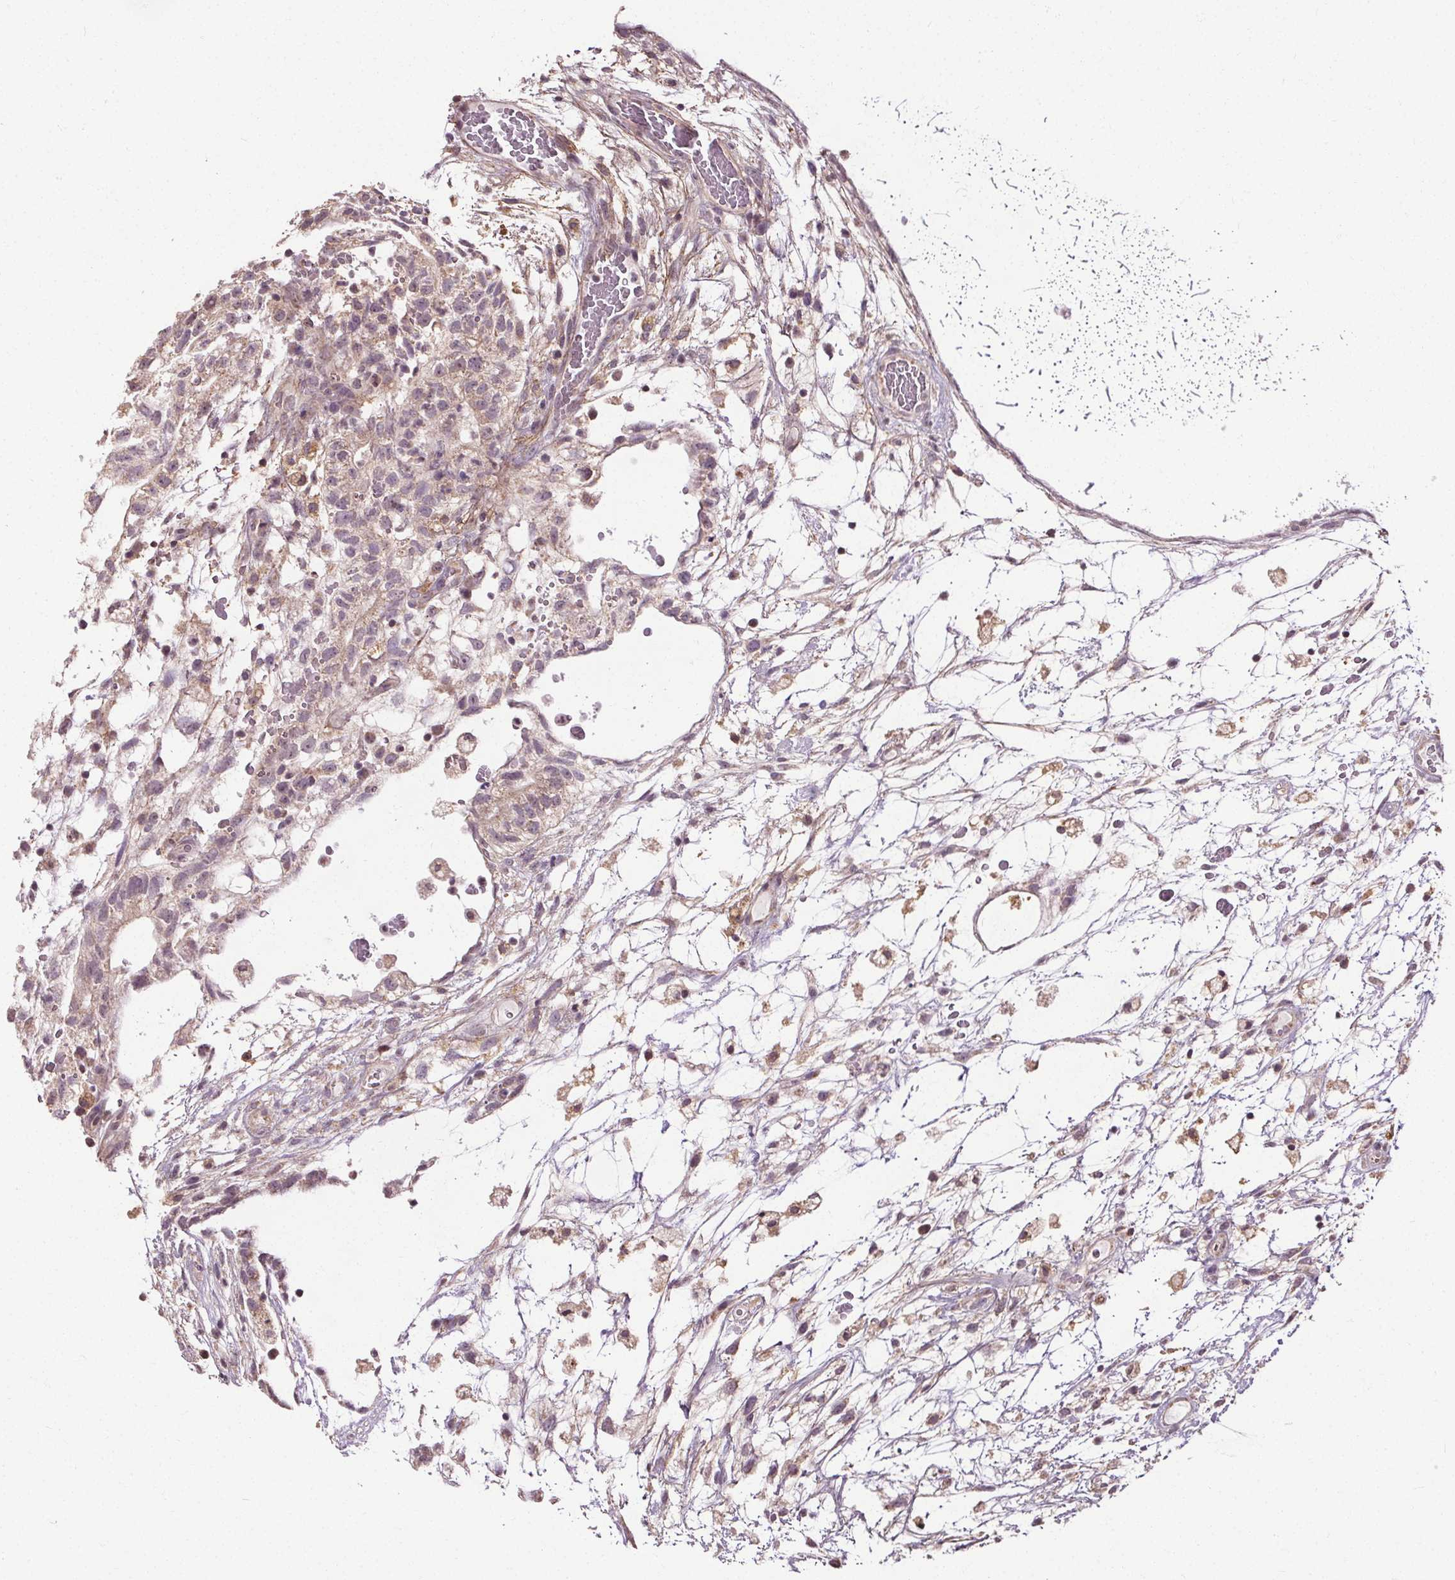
{"staining": {"intensity": "negative", "quantity": "none", "location": "none"}, "tissue": "testis cancer", "cell_type": "Tumor cells", "image_type": "cancer", "snomed": [{"axis": "morphology", "description": "Normal tissue, NOS"}, {"axis": "morphology", "description": "Carcinoma, Embryonal, NOS"}, {"axis": "topography", "description": "Testis"}], "caption": "DAB (3,3'-diaminobenzidine) immunohistochemical staining of human testis cancer (embryonal carcinoma) displays no significant positivity in tumor cells.", "gene": "KIAA0232", "patient": {"sex": "male", "age": 32}}